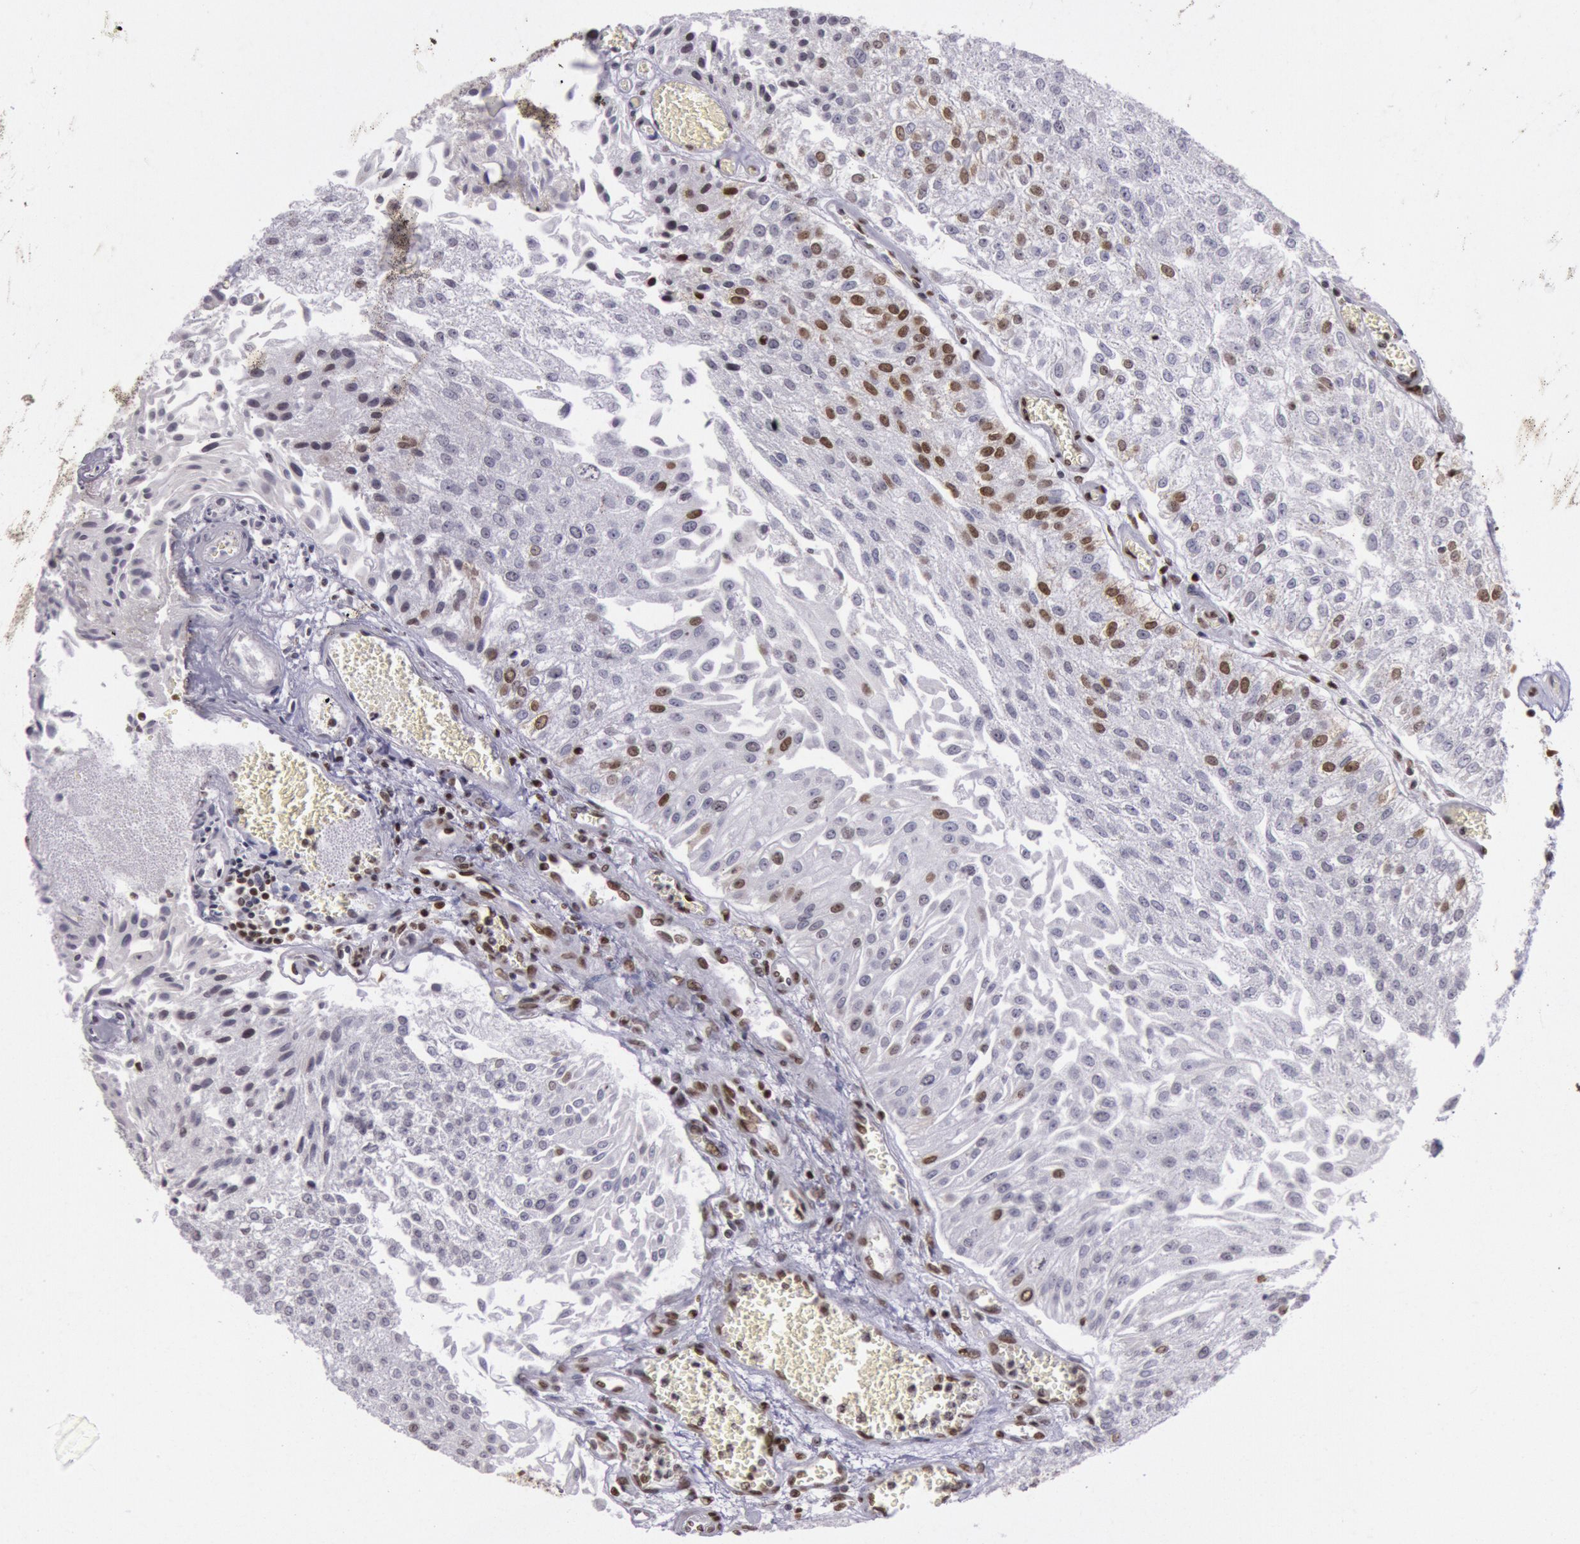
{"staining": {"intensity": "moderate", "quantity": "<25%", "location": "nuclear"}, "tissue": "urothelial cancer", "cell_type": "Tumor cells", "image_type": "cancer", "snomed": [{"axis": "morphology", "description": "Urothelial carcinoma, Low grade"}, {"axis": "topography", "description": "Urinary bladder"}], "caption": "Tumor cells exhibit low levels of moderate nuclear positivity in approximately <25% of cells in urothelial cancer. (Brightfield microscopy of DAB IHC at high magnification).", "gene": "NKAP", "patient": {"sex": "male", "age": 86}}